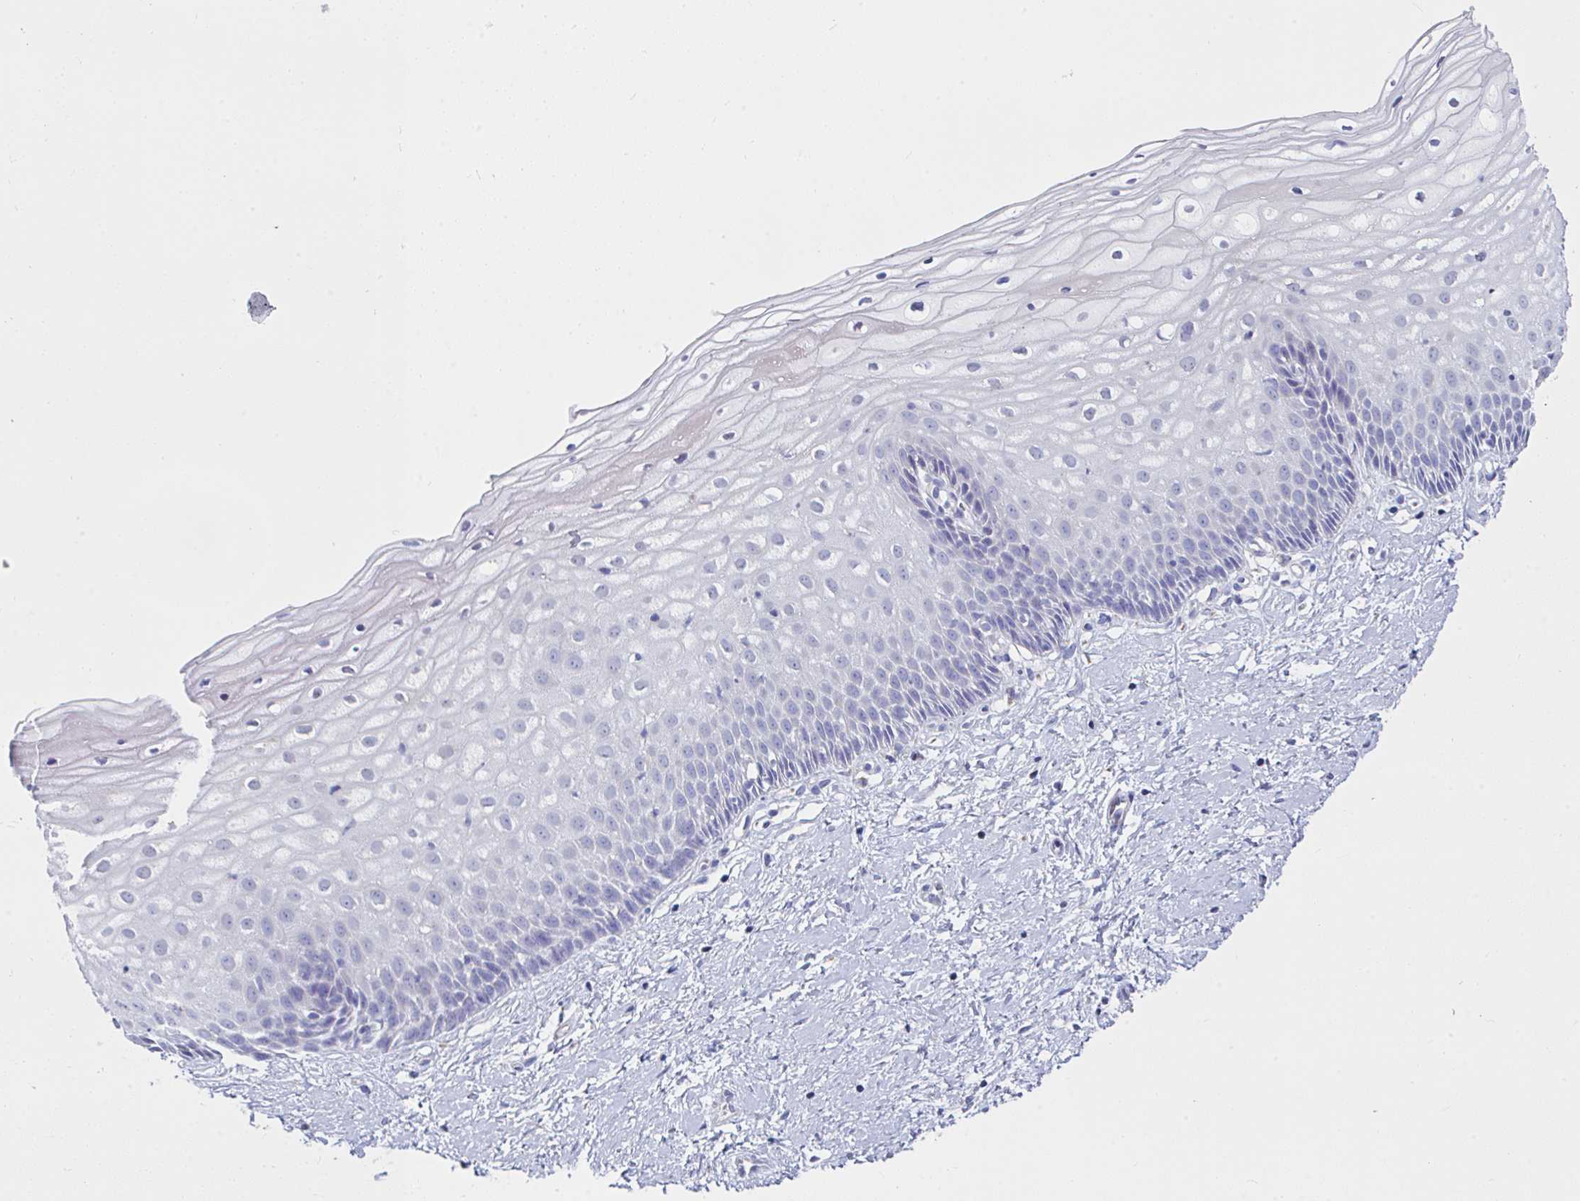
{"staining": {"intensity": "negative", "quantity": "none", "location": "none"}, "tissue": "cervix", "cell_type": "Squamous epithelial cells", "image_type": "normal", "snomed": [{"axis": "morphology", "description": "Normal tissue, NOS"}, {"axis": "topography", "description": "Cervix"}], "caption": "The micrograph displays no significant positivity in squamous epithelial cells of cervix.", "gene": "MGAM2", "patient": {"sex": "female", "age": 36}}